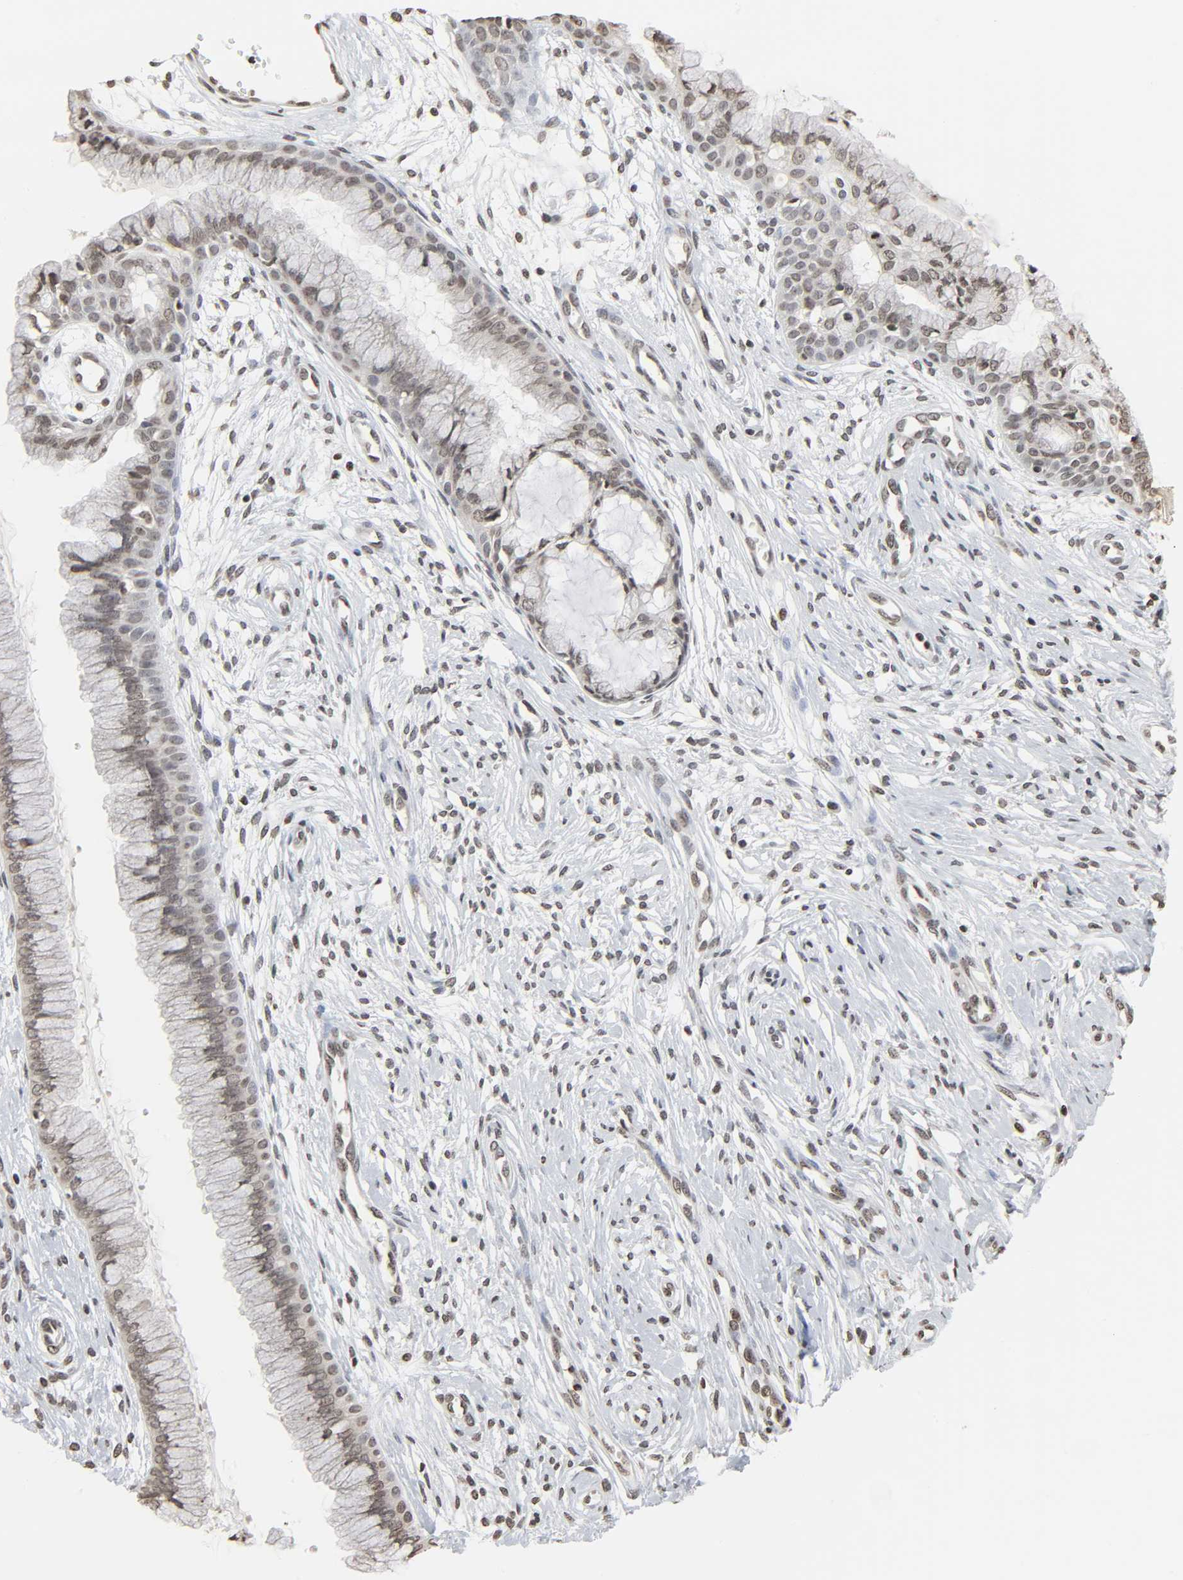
{"staining": {"intensity": "weak", "quantity": ">75%", "location": "nuclear"}, "tissue": "cervix", "cell_type": "Glandular cells", "image_type": "normal", "snomed": [{"axis": "morphology", "description": "Normal tissue, NOS"}, {"axis": "topography", "description": "Cervix"}], "caption": "The image demonstrates a brown stain indicating the presence of a protein in the nuclear of glandular cells in cervix.", "gene": "ELAVL1", "patient": {"sex": "female", "age": 39}}